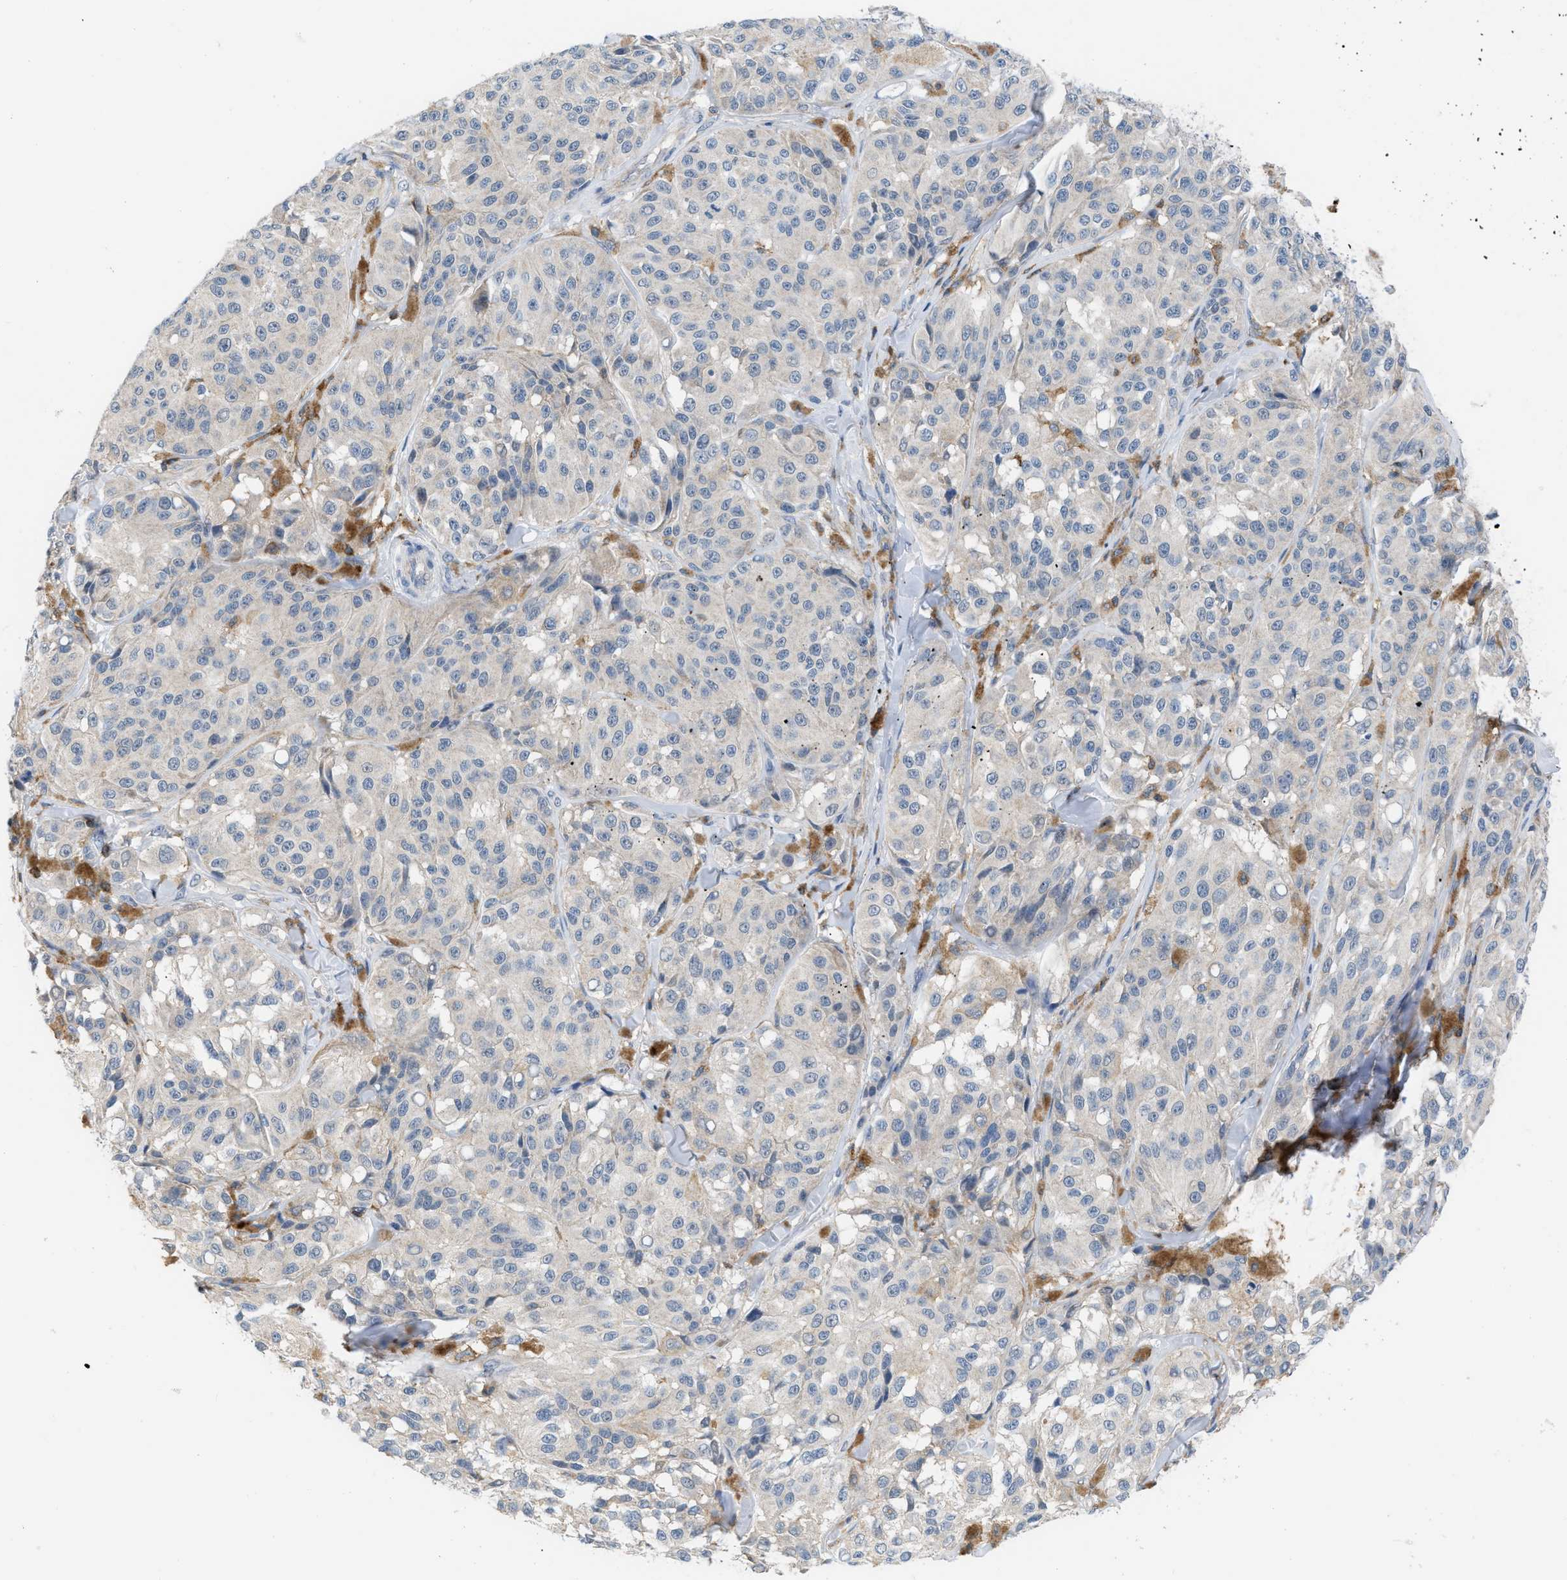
{"staining": {"intensity": "negative", "quantity": "none", "location": "none"}, "tissue": "melanoma", "cell_type": "Tumor cells", "image_type": "cancer", "snomed": [{"axis": "morphology", "description": "Malignant melanoma, NOS"}, {"axis": "topography", "description": "Skin"}], "caption": "There is no significant expression in tumor cells of malignant melanoma.", "gene": "INPP5D", "patient": {"sex": "male", "age": 84}}